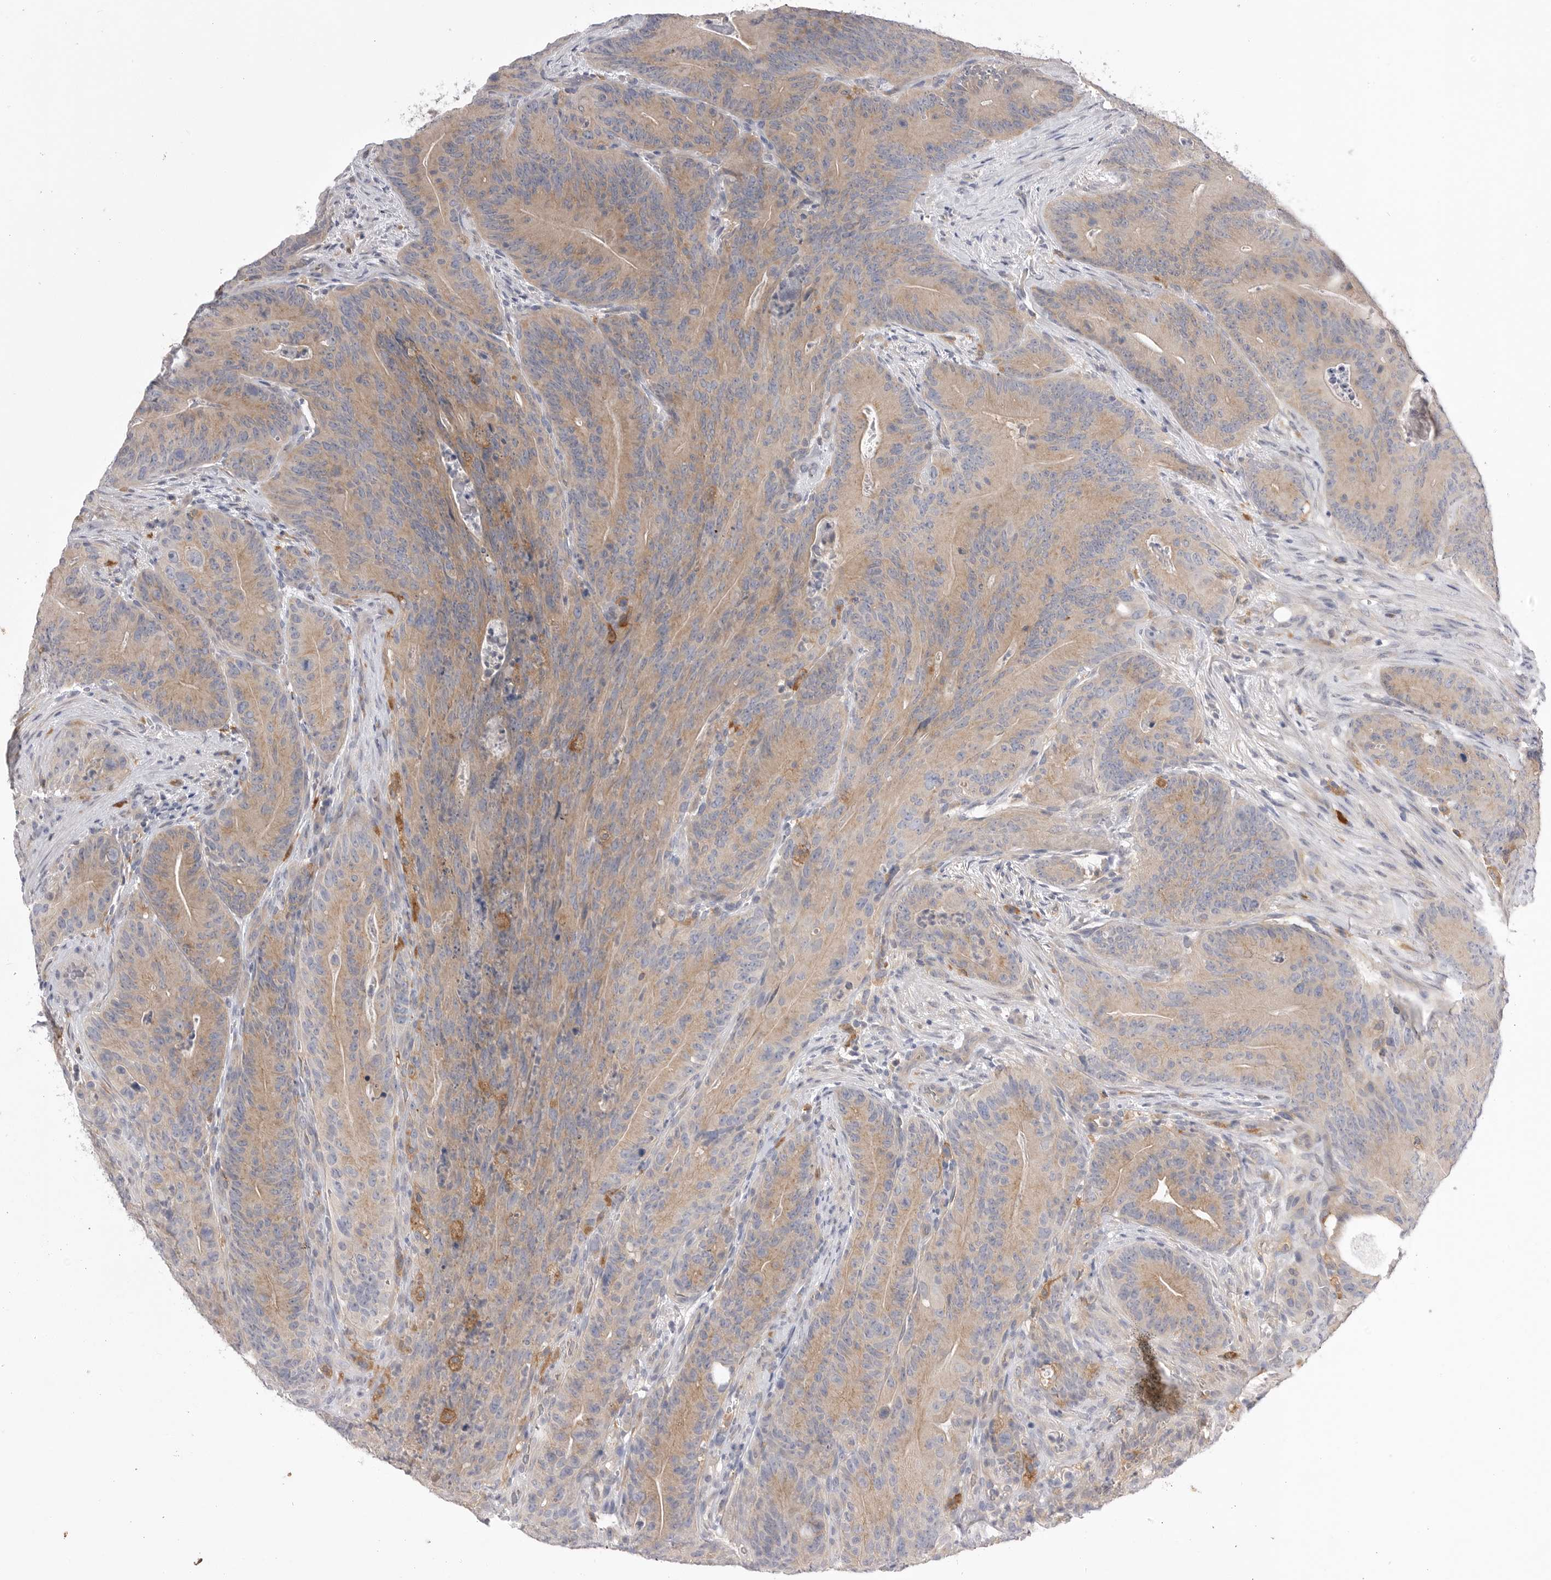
{"staining": {"intensity": "weak", "quantity": ">75%", "location": "cytoplasmic/membranous"}, "tissue": "colorectal cancer", "cell_type": "Tumor cells", "image_type": "cancer", "snomed": [{"axis": "morphology", "description": "Normal tissue, NOS"}, {"axis": "topography", "description": "Colon"}], "caption": "Immunohistochemical staining of colorectal cancer demonstrates low levels of weak cytoplasmic/membranous staining in approximately >75% of tumor cells. The staining is performed using DAB brown chromogen to label protein expression. The nuclei are counter-stained blue using hematoxylin.", "gene": "VAC14", "patient": {"sex": "female", "age": 82}}